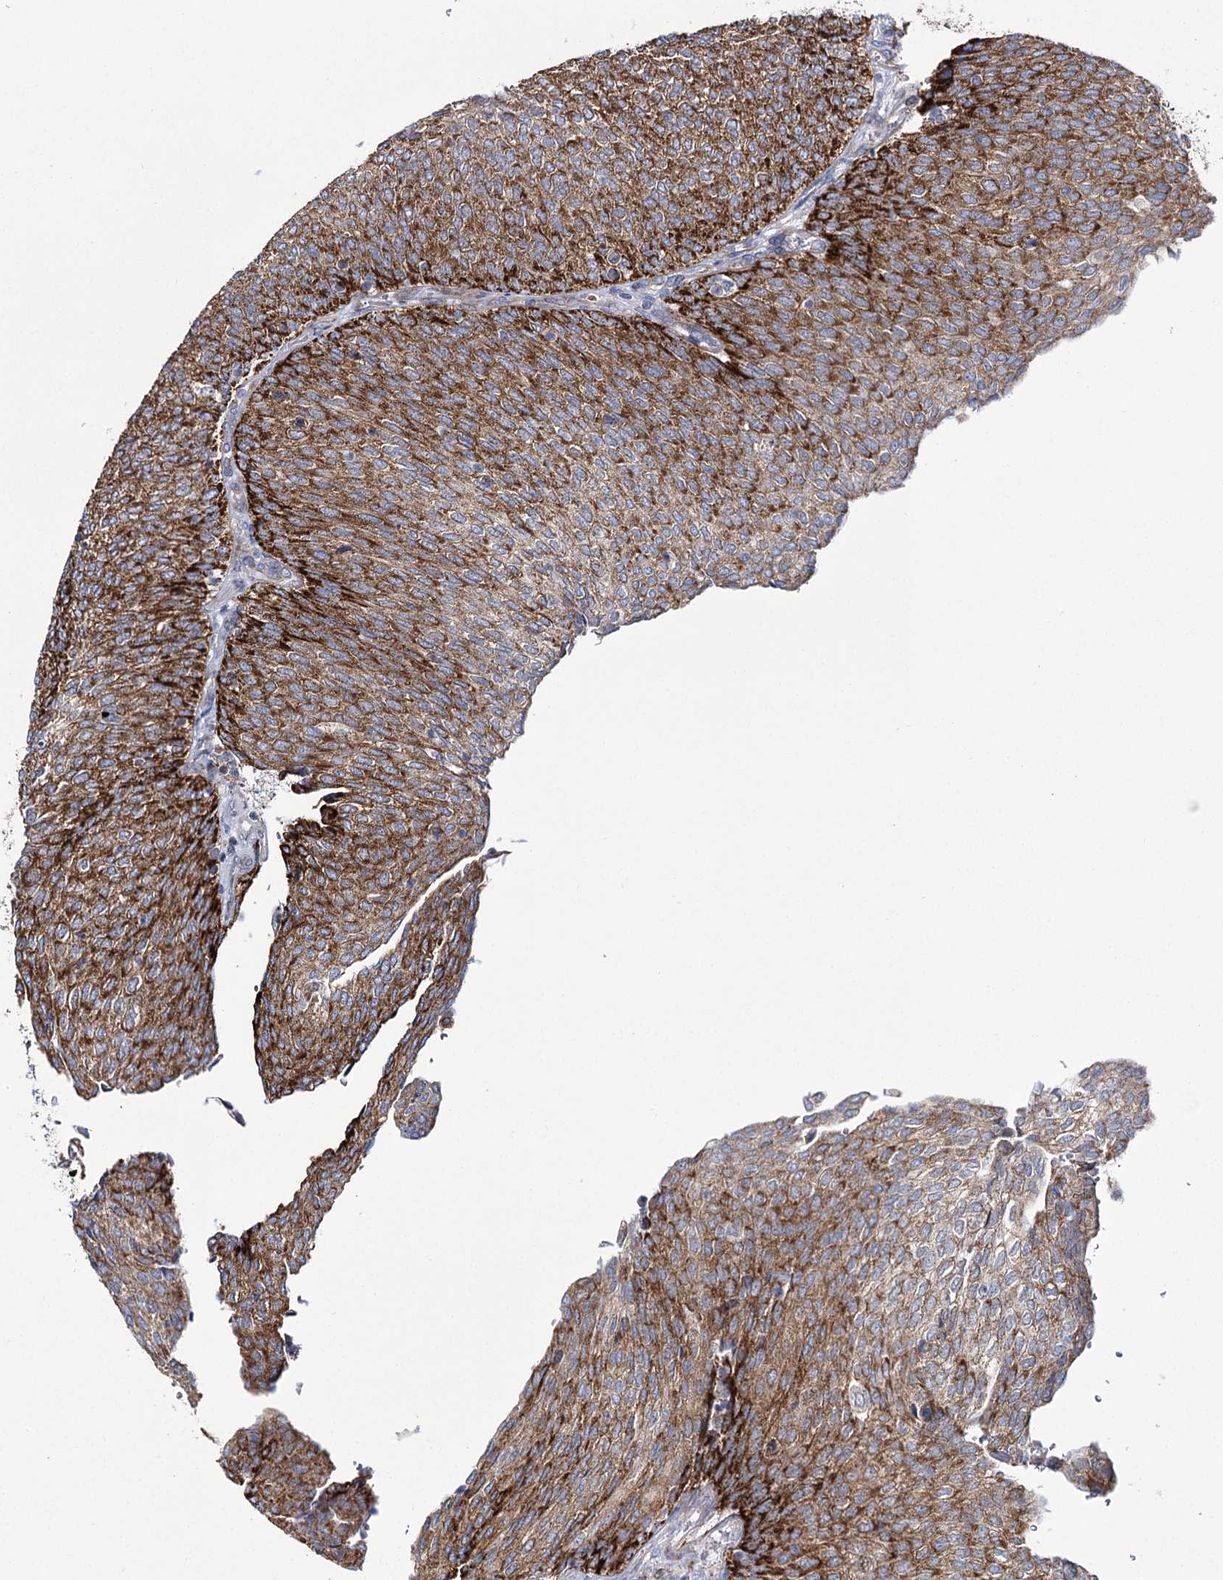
{"staining": {"intensity": "strong", "quantity": ">75%", "location": "cytoplasmic/membranous"}, "tissue": "urothelial cancer", "cell_type": "Tumor cells", "image_type": "cancer", "snomed": [{"axis": "morphology", "description": "Urothelial carcinoma, Low grade"}, {"axis": "topography", "description": "Urinary bladder"}], "caption": "Immunohistochemical staining of human low-grade urothelial carcinoma shows strong cytoplasmic/membranous protein positivity in about >75% of tumor cells. Nuclei are stained in blue.", "gene": "THUMPD3", "patient": {"sex": "female", "age": 79}}